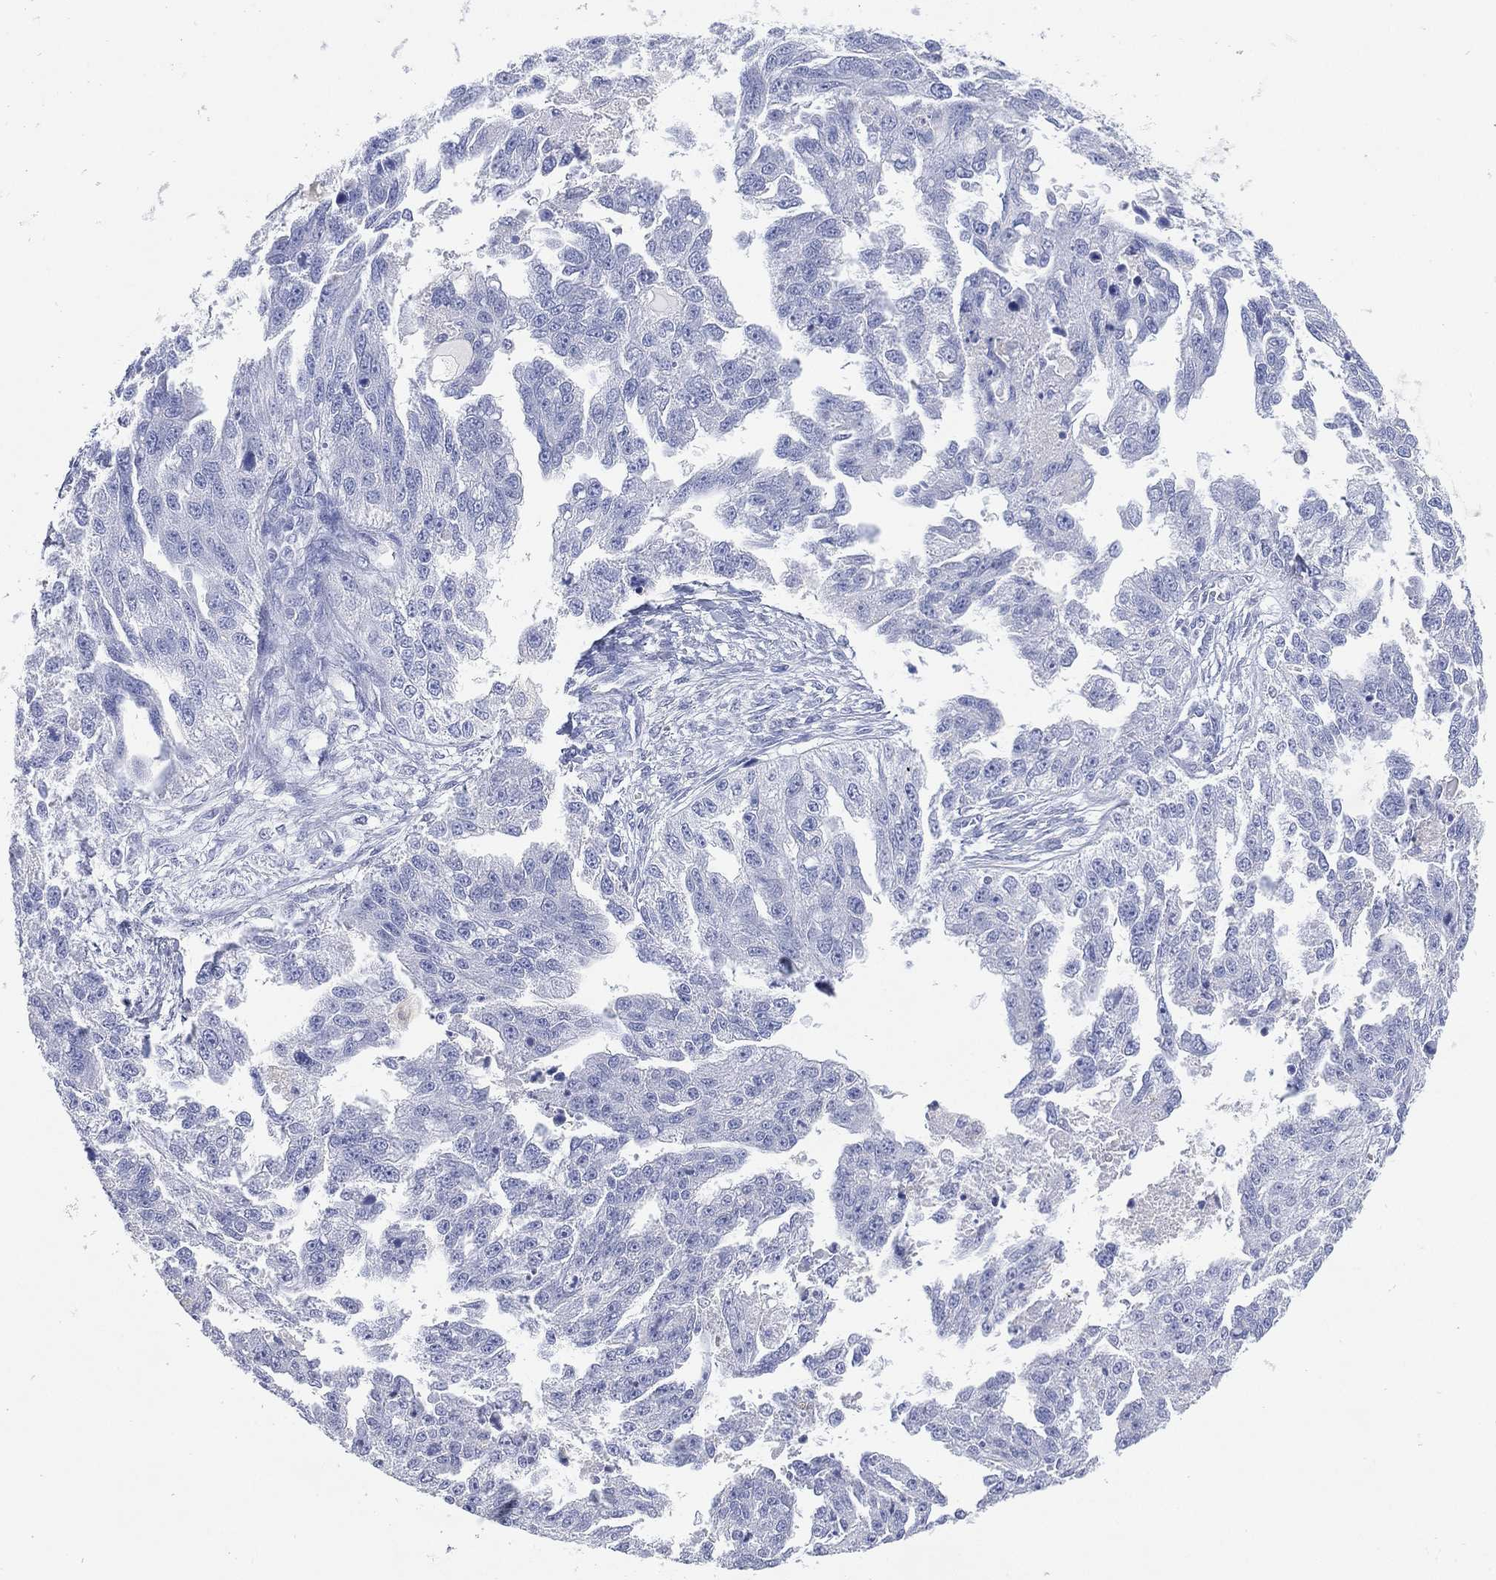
{"staining": {"intensity": "negative", "quantity": "none", "location": "none"}, "tissue": "ovarian cancer", "cell_type": "Tumor cells", "image_type": "cancer", "snomed": [{"axis": "morphology", "description": "Cystadenocarcinoma, serous, NOS"}, {"axis": "topography", "description": "Ovary"}], "caption": "Immunohistochemical staining of human ovarian serous cystadenocarcinoma displays no significant staining in tumor cells. (DAB immunohistochemistry (IHC) with hematoxylin counter stain).", "gene": "FMO1", "patient": {"sex": "female", "age": 58}}